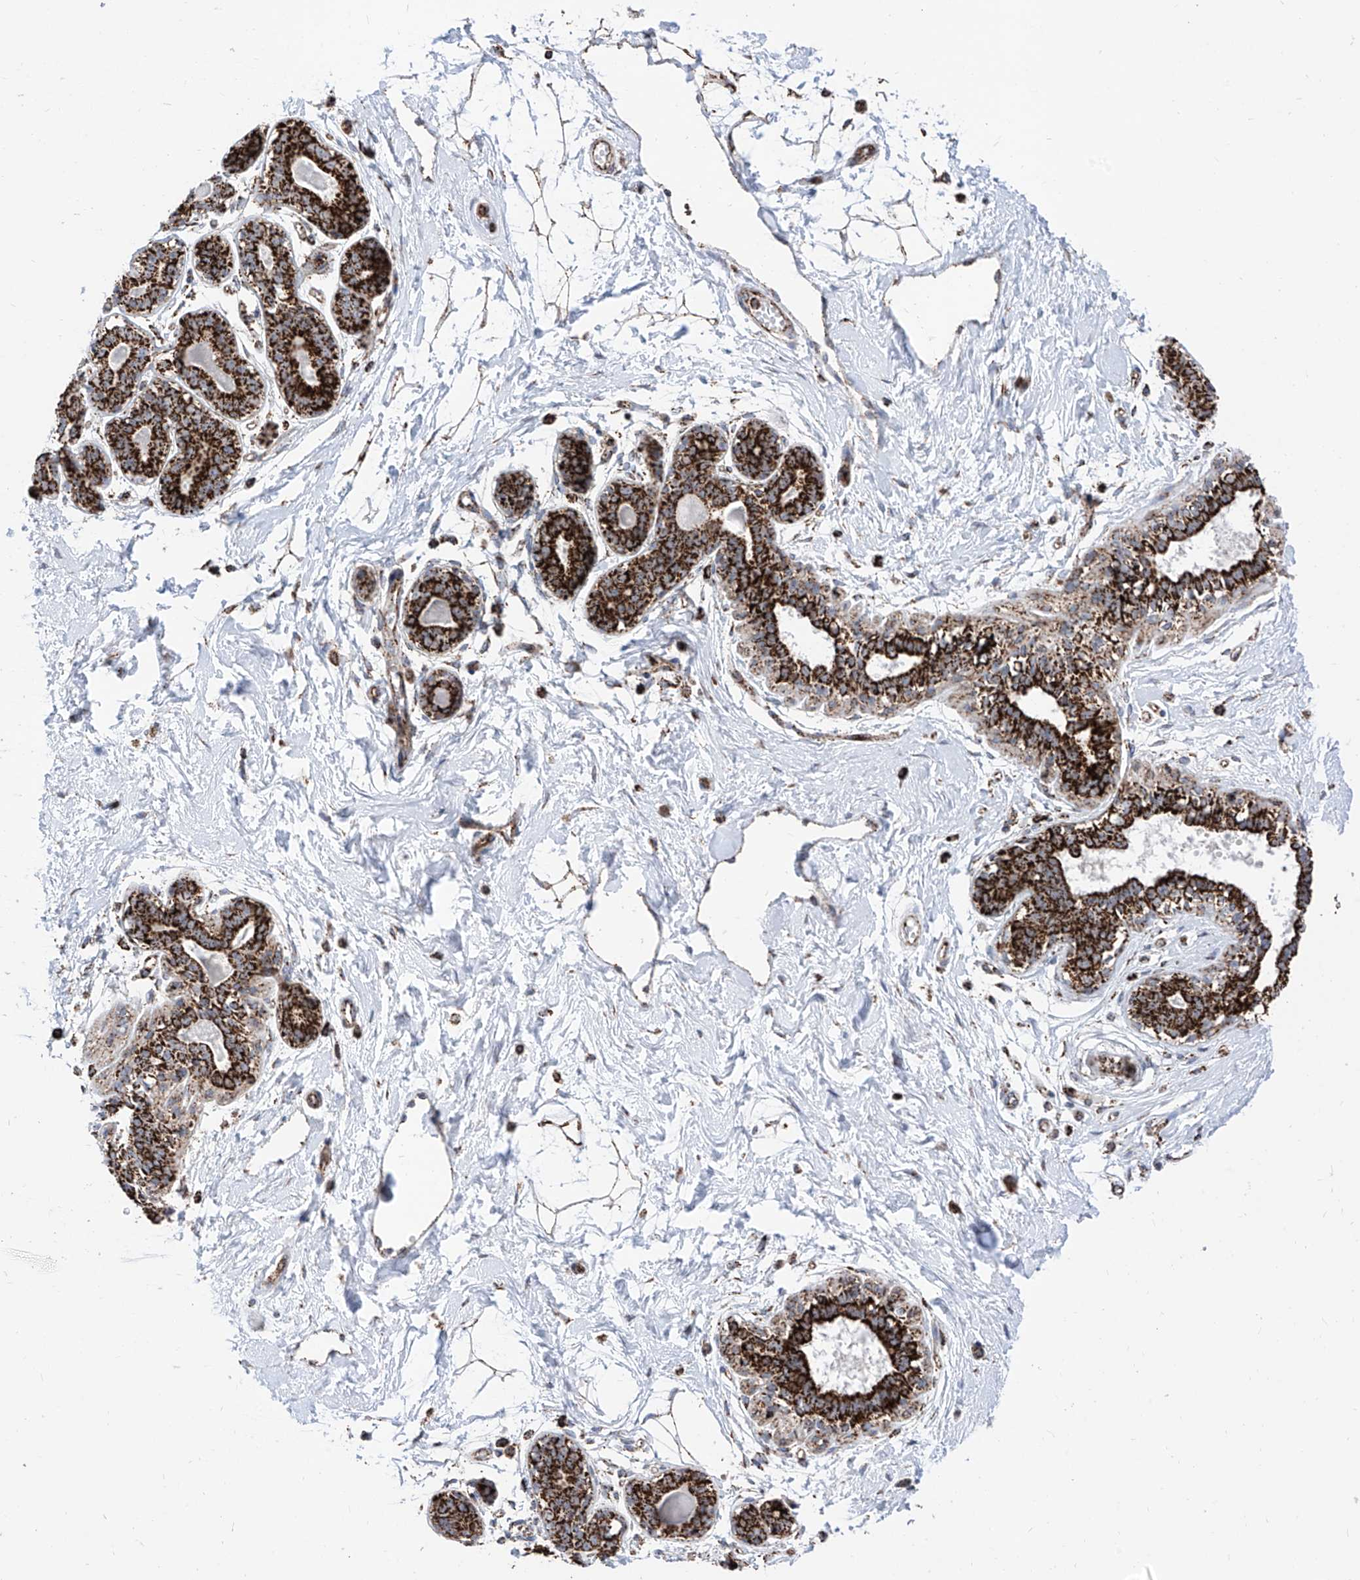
{"staining": {"intensity": "moderate", "quantity": "25%-75%", "location": "cytoplasmic/membranous"}, "tissue": "breast", "cell_type": "Adipocytes", "image_type": "normal", "snomed": [{"axis": "morphology", "description": "Normal tissue, NOS"}, {"axis": "topography", "description": "Breast"}], "caption": "The immunohistochemical stain labels moderate cytoplasmic/membranous positivity in adipocytes of unremarkable breast.", "gene": "COX5B", "patient": {"sex": "female", "age": 45}}